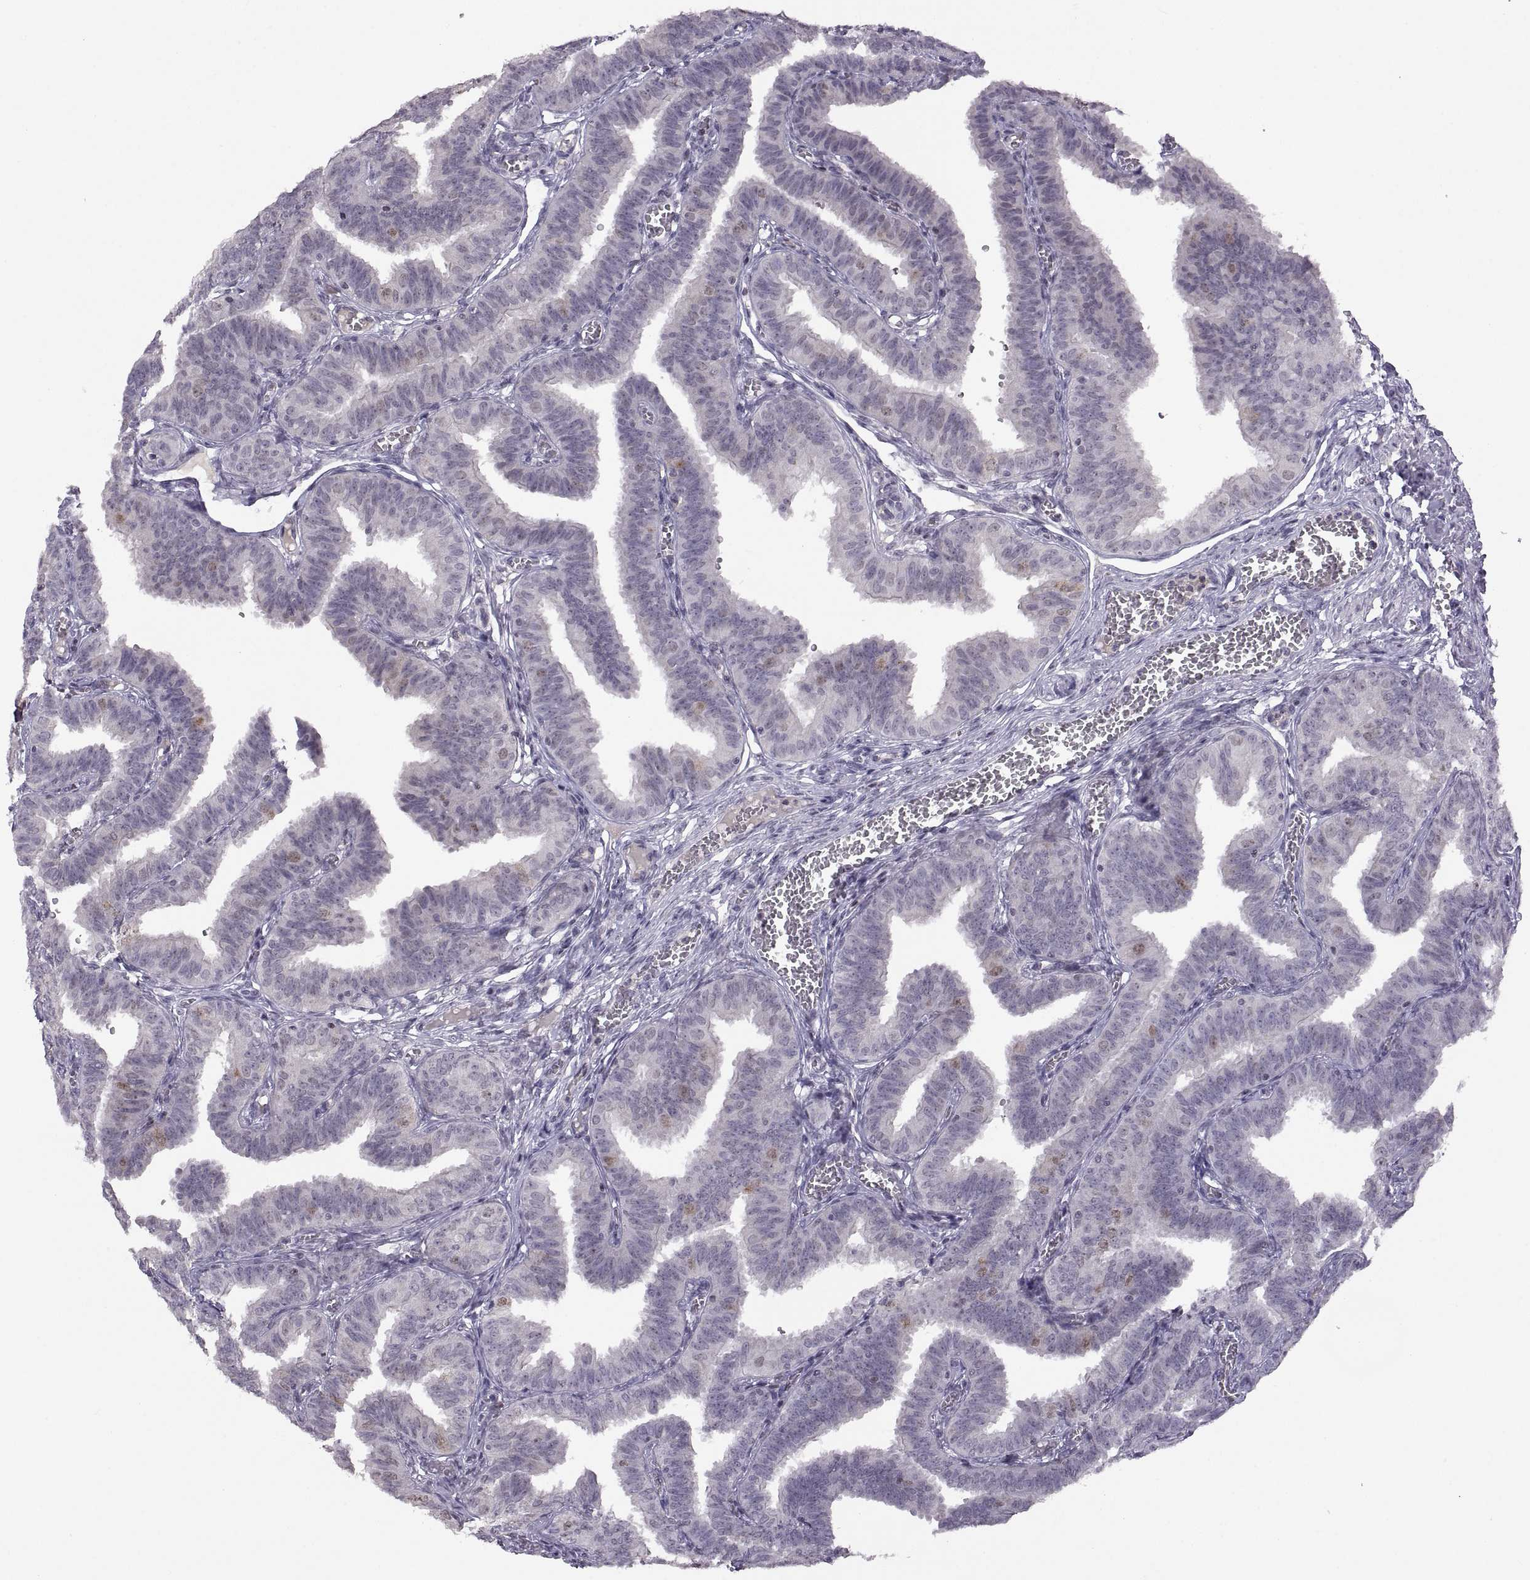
{"staining": {"intensity": "negative", "quantity": "none", "location": "none"}, "tissue": "fallopian tube", "cell_type": "Glandular cells", "image_type": "normal", "snomed": [{"axis": "morphology", "description": "Normal tissue, NOS"}, {"axis": "topography", "description": "Fallopian tube"}], "caption": "Immunohistochemistry photomicrograph of benign human fallopian tube stained for a protein (brown), which shows no expression in glandular cells. (Stains: DAB immunohistochemistry with hematoxylin counter stain, Microscopy: brightfield microscopy at high magnification).", "gene": "NEK2", "patient": {"sex": "female", "age": 25}}